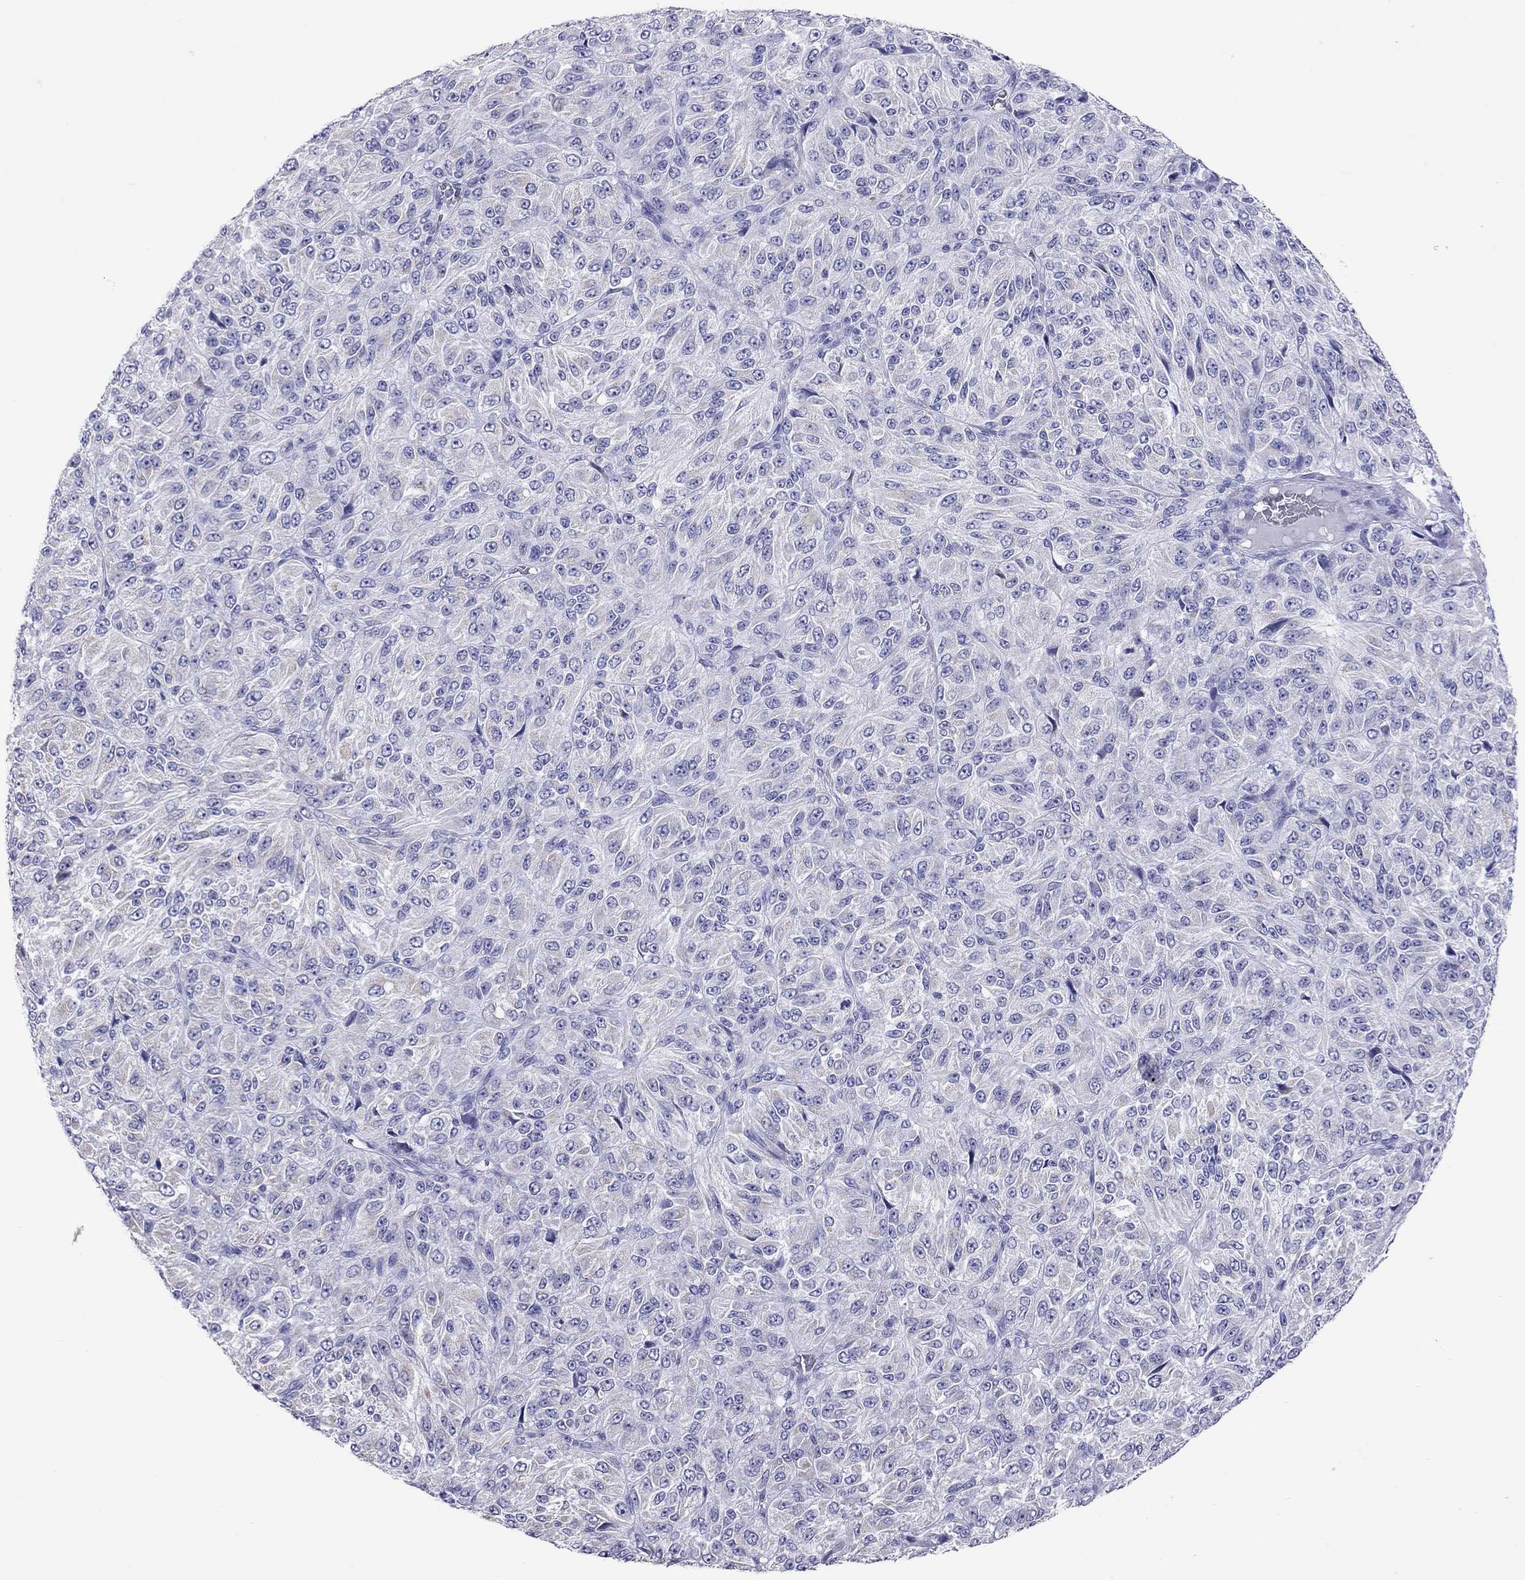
{"staining": {"intensity": "negative", "quantity": "none", "location": "none"}, "tissue": "melanoma", "cell_type": "Tumor cells", "image_type": "cancer", "snomed": [{"axis": "morphology", "description": "Malignant melanoma, Metastatic site"}, {"axis": "topography", "description": "Brain"}], "caption": "Immunohistochemistry (IHC) histopathology image of neoplastic tissue: melanoma stained with DAB shows no significant protein expression in tumor cells. (DAB (3,3'-diaminobenzidine) immunohistochemistry, high magnification).", "gene": "DPY19L2", "patient": {"sex": "female", "age": 56}}